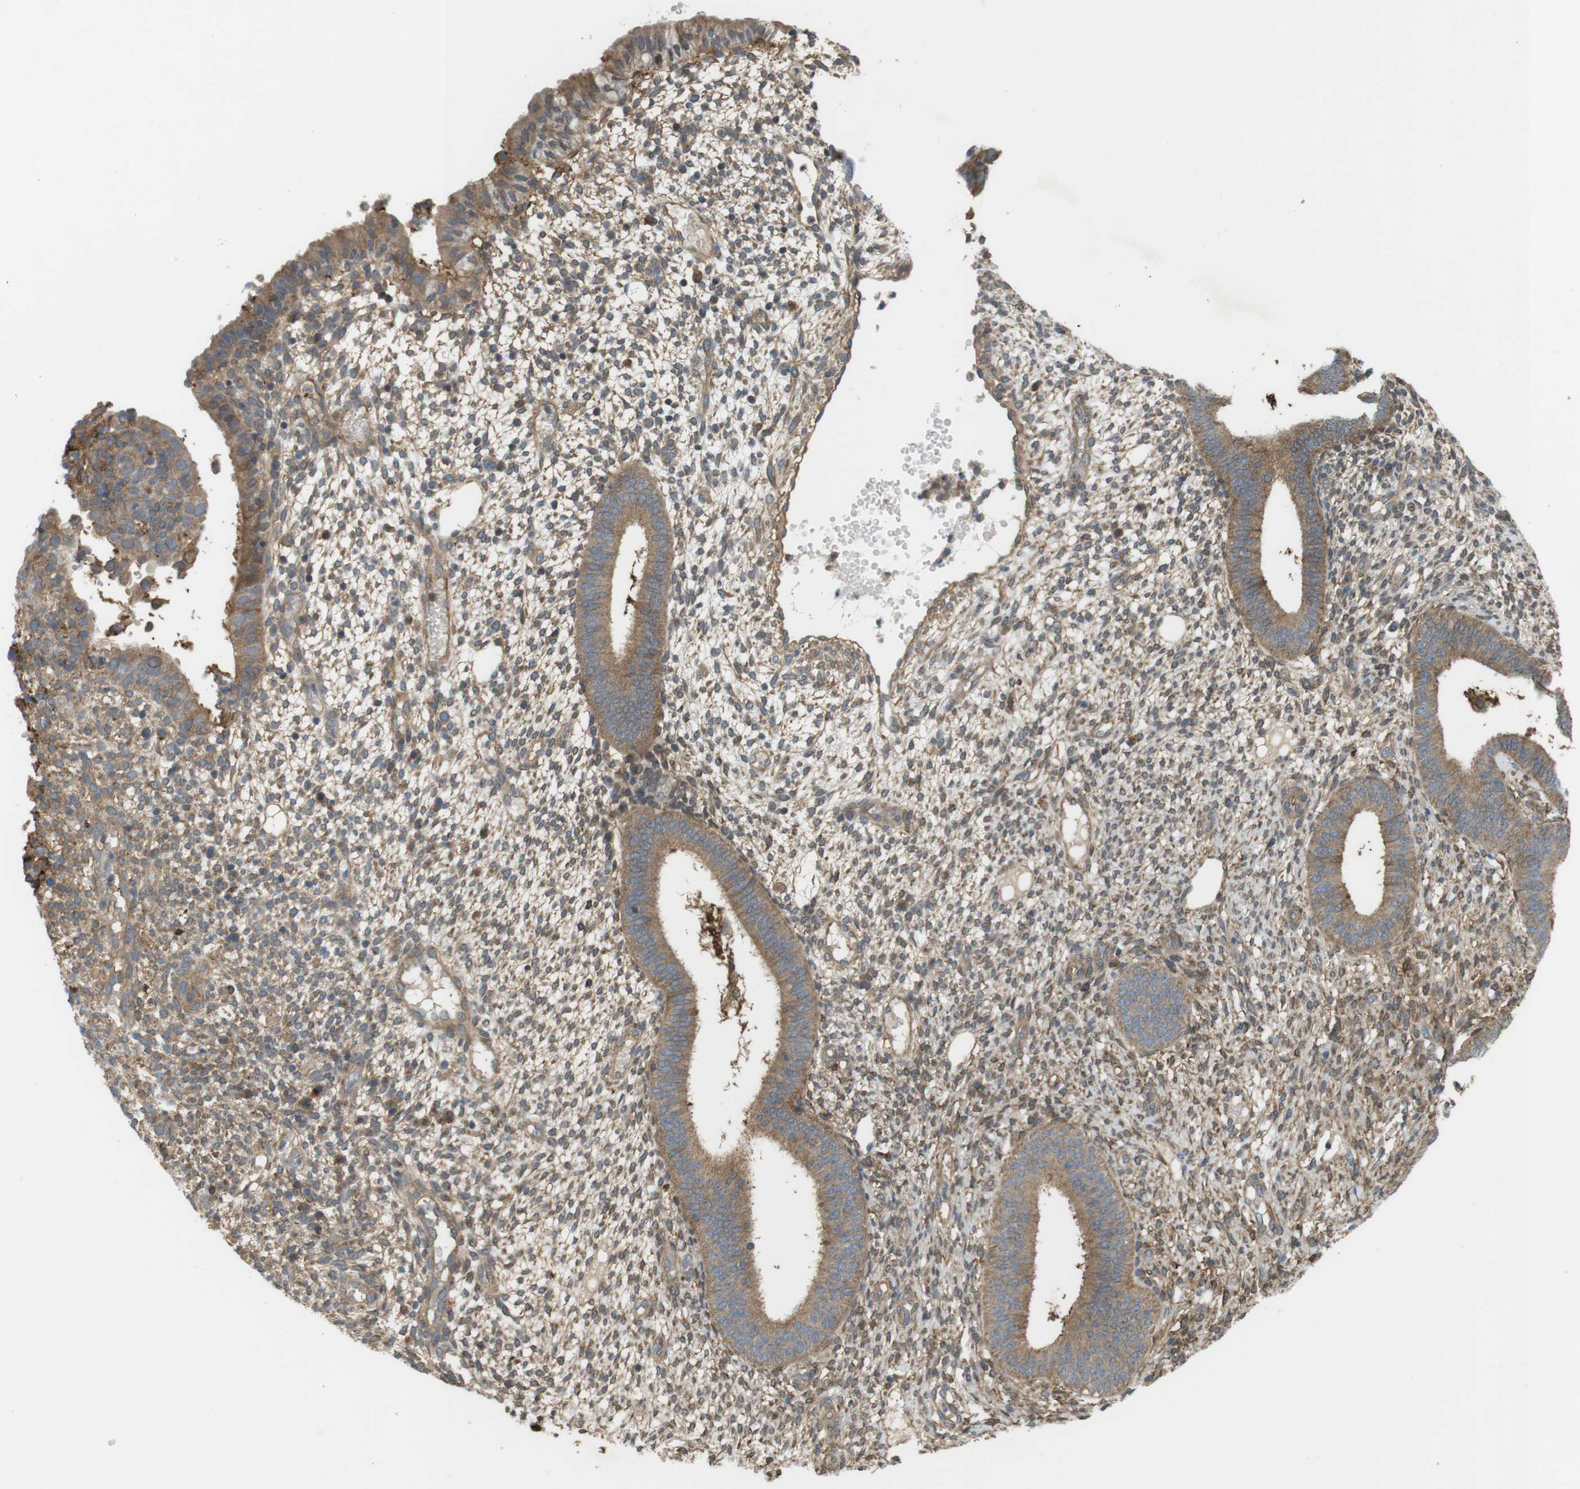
{"staining": {"intensity": "moderate", "quantity": ">75%", "location": "cytoplasmic/membranous"}, "tissue": "endometrium", "cell_type": "Cells in endometrial stroma", "image_type": "normal", "snomed": [{"axis": "morphology", "description": "Normal tissue, NOS"}, {"axis": "topography", "description": "Endometrium"}], "caption": "IHC staining of benign endometrium, which reveals medium levels of moderate cytoplasmic/membranous staining in approximately >75% of cells in endometrial stroma indicating moderate cytoplasmic/membranous protein staining. The staining was performed using DAB (3,3'-diaminobenzidine) (brown) for protein detection and nuclei were counterstained in hematoxylin (blue).", "gene": "DDAH2", "patient": {"sex": "female", "age": 35}}